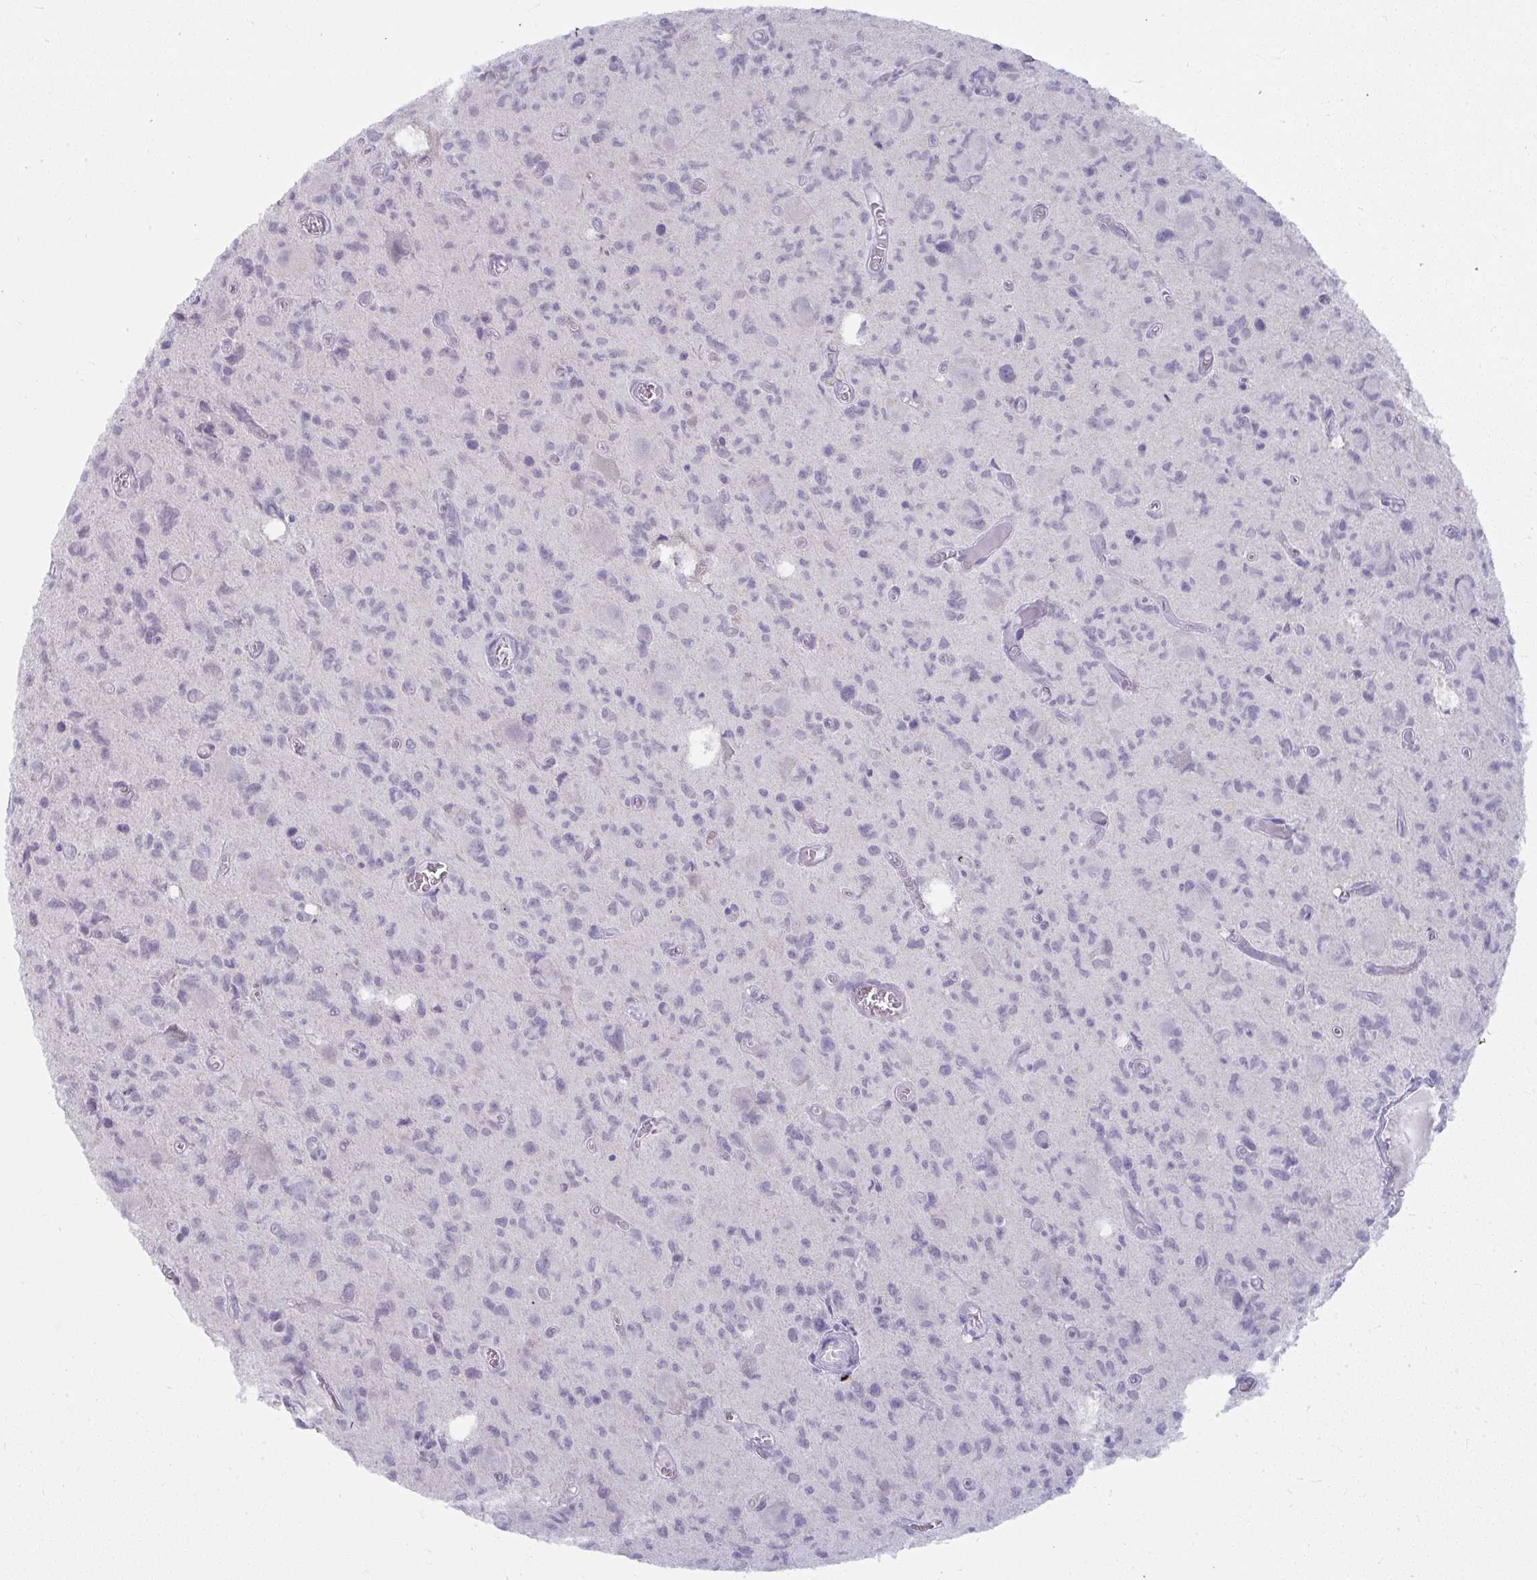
{"staining": {"intensity": "negative", "quantity": "none", "location": "none"}, "tissue": "glioma", "cell_type": "Tumor cells", "image_type": "cancer", "snomed": [{"axis": "morphology", "description": "Glioma, malignant, High grade"}, {"axis": "topography", "description": "Brain"}], "caption": "Tumor cells show no significant positivity in malignant high-grade glioma. Nuclei are stained in blue.", "gene": "UGT3A2", "patient": {"sex": "male", "age": 76}}